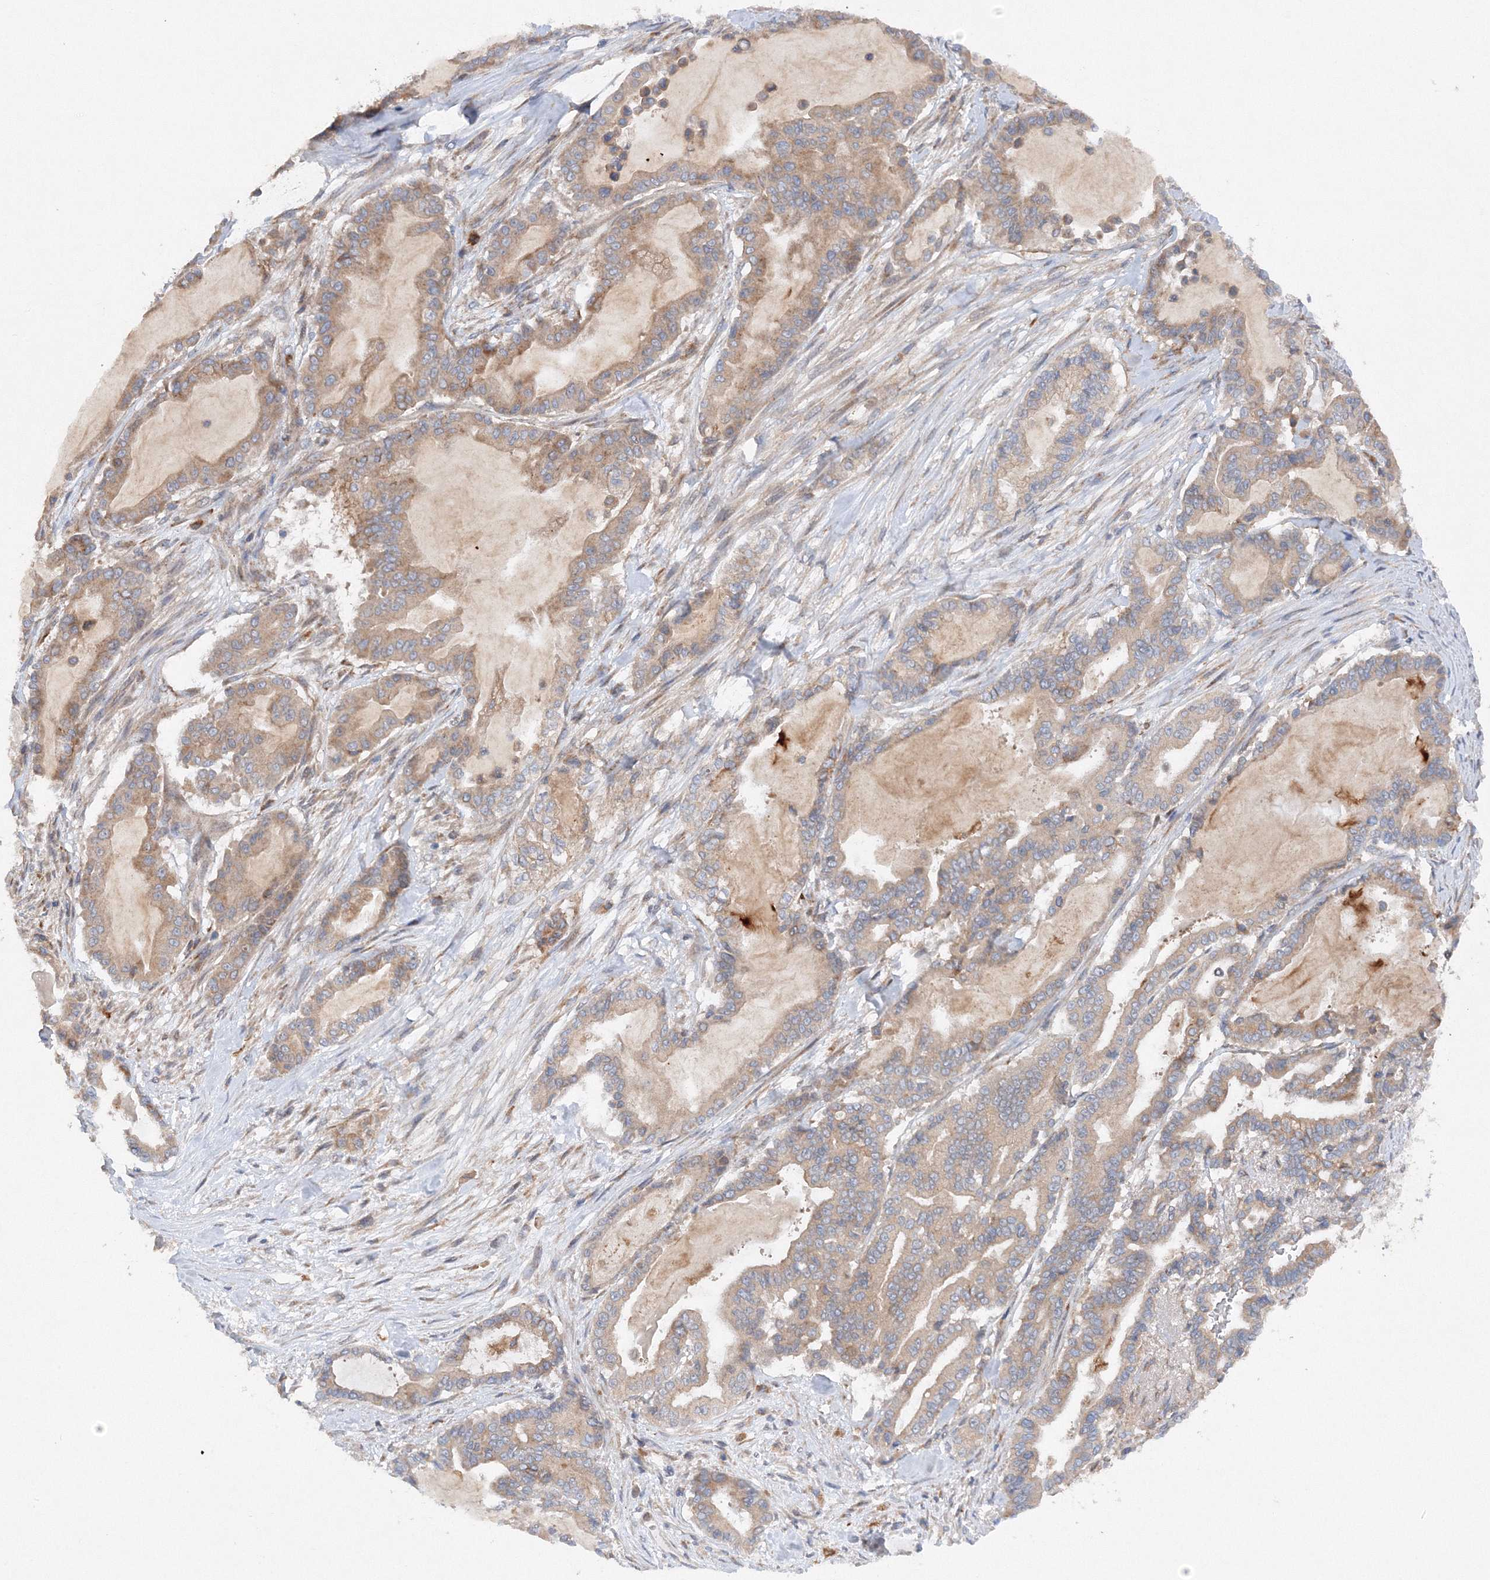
{"staining": {"intensity": "weak", "quantity": "25%-75%", "location": "cytoplasmic/membranous"}, "tissue": "pancreatic cancer", "cell_type": "Tumor cells", "image_type": "cancer", "snomed": [{"axis": "morphology", "description": "Adenocarcinoma, NOS"}, {"axis": "topography", "description": "Pancreas"}], "caption": "Weak cytoplasmic/membranous protein expression is present in approximately 25%-75% of tumor cells in pancreatic cancer (adenocarcinoma).", "gene": "SLC36A1", "patient": {"sex": "male", "age": 63}}